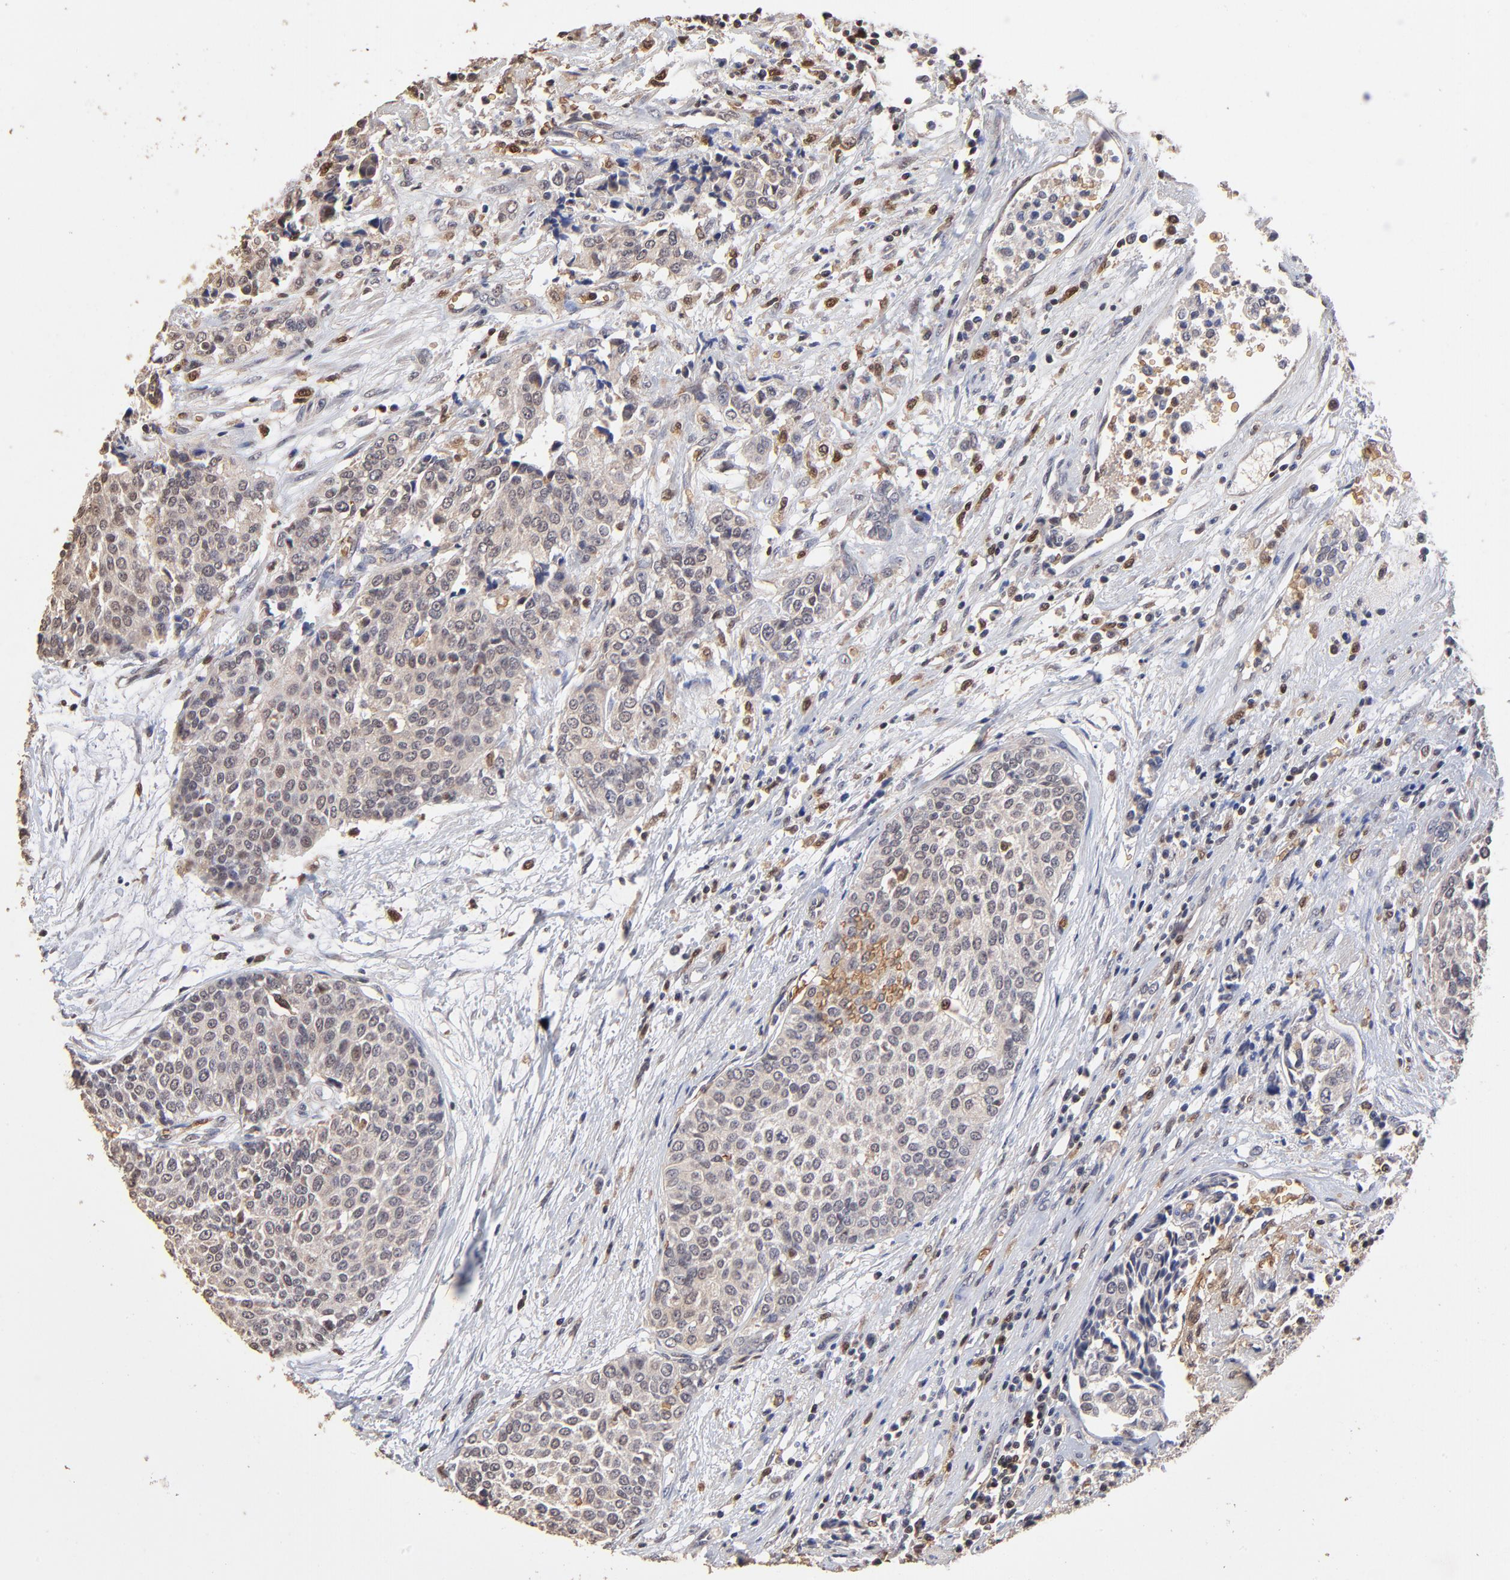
{"staining": {"intensity": "weak", "quantity": "<25%", "location": "cytoplasmic/membranous,nuclear"}, "tissue": "urothelial cancer", "cell_type": "Tumor cells", "image_type": "cancer", "snomed": [{"axis": "morphology", "description": "Urothelial carcinoma, Low grade"}, {"axis": "topography", "description": "Urinary bladder"}], "caption": "High magnification brightfield microscopy of urothelial cancer stained with DAB (brown) and counterstained with hematoxylin (blue): tumor cells show no significant positivity.", "gene": "CASP1", "patient": {"sex": "female", "age": 73}}